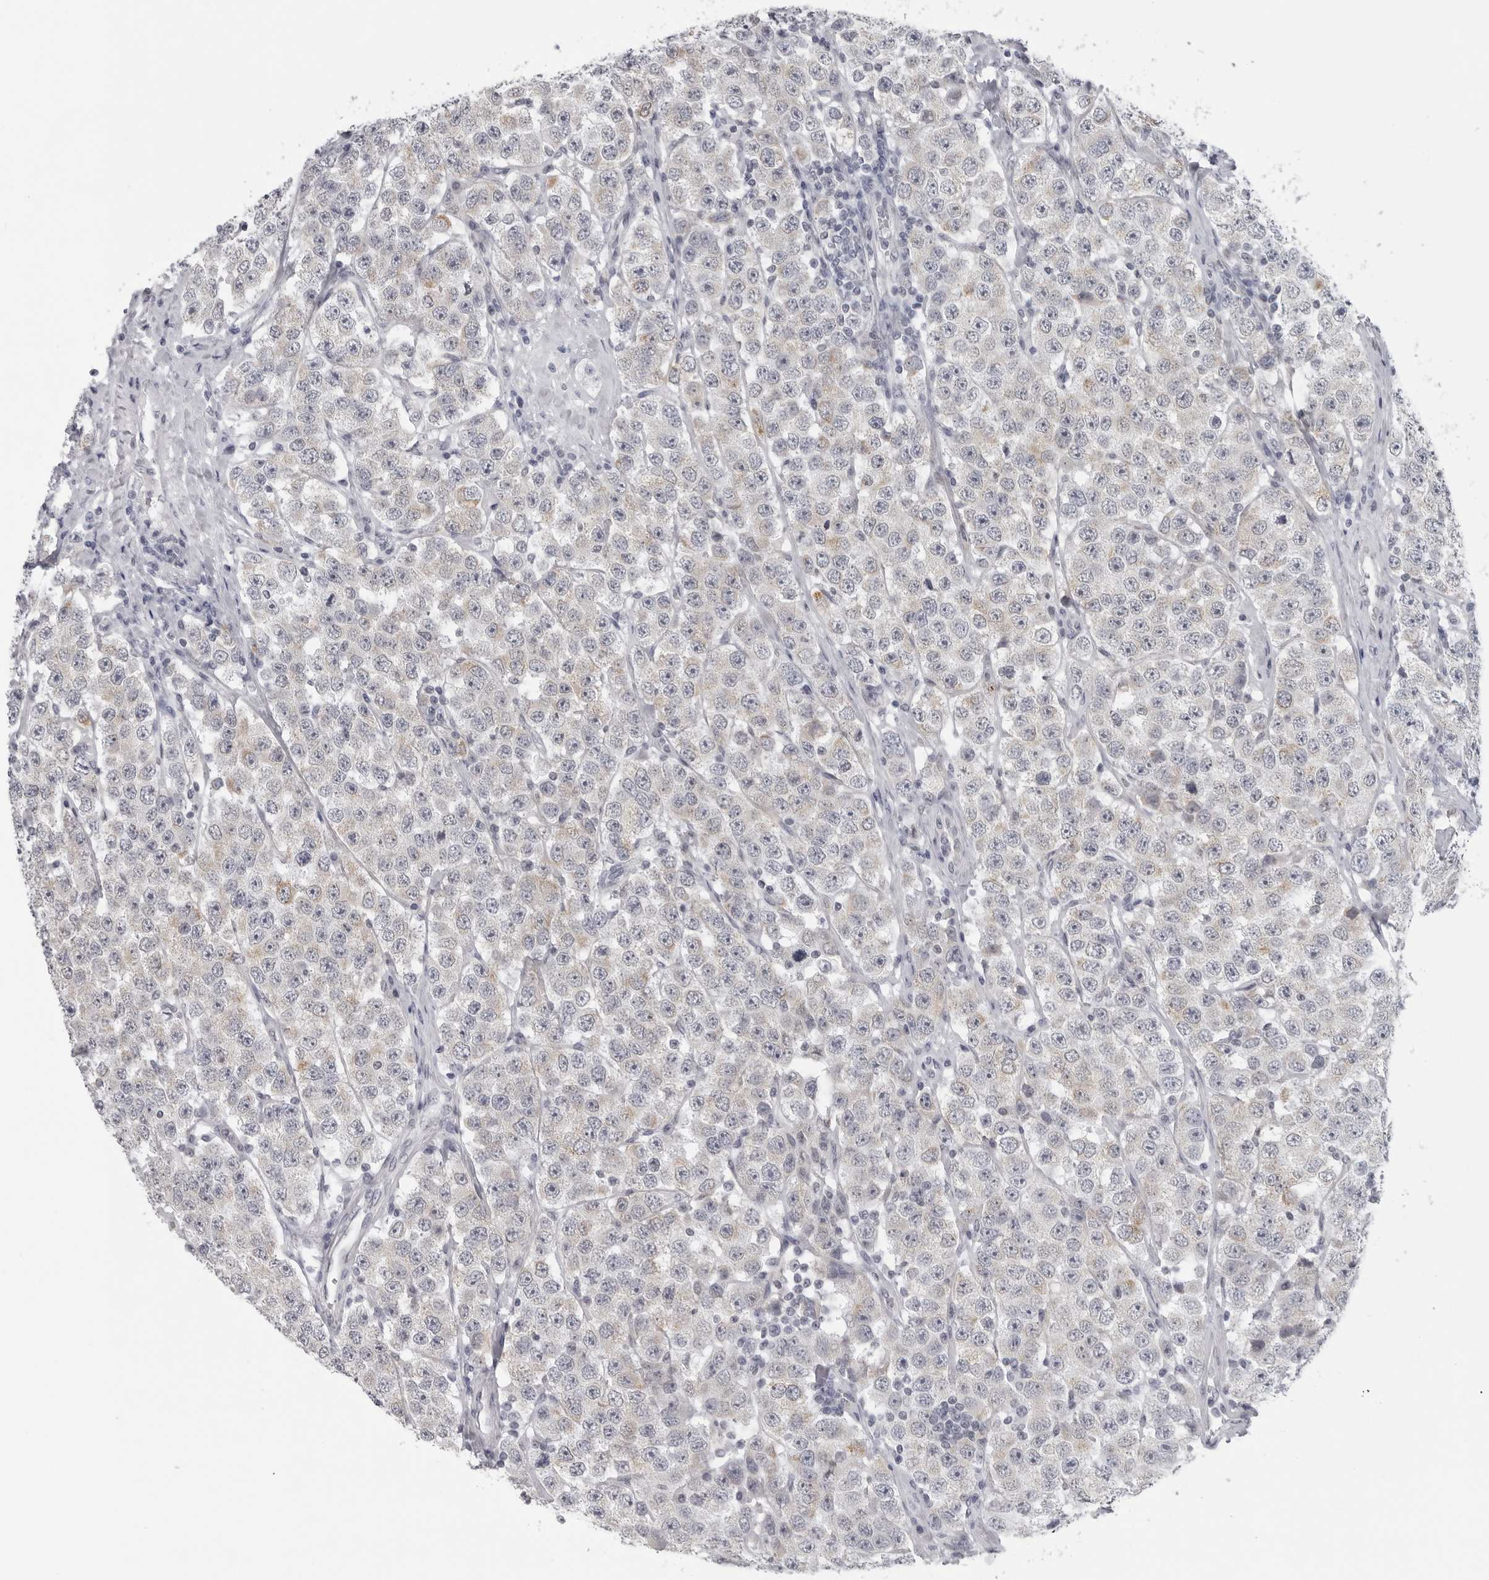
{"staining": {"intensity": "negative", "quantity": "none", "location": "none"}, "tissue": "testis cancer", "cell_type": "Tumor cells", "image_type": "cancer", "snomed": [{"axis": "morphology", "description": "Seminoma, NOS"}, {"axis": "topography", "description": "Testis"}], "caption": "Human seminoma (testis) stained for a protein using immunohistochemistry (IHC) shows no expression in tumor cells.", "gene": "OPLAH", "patient": {"sex": "male", "age": 28}}